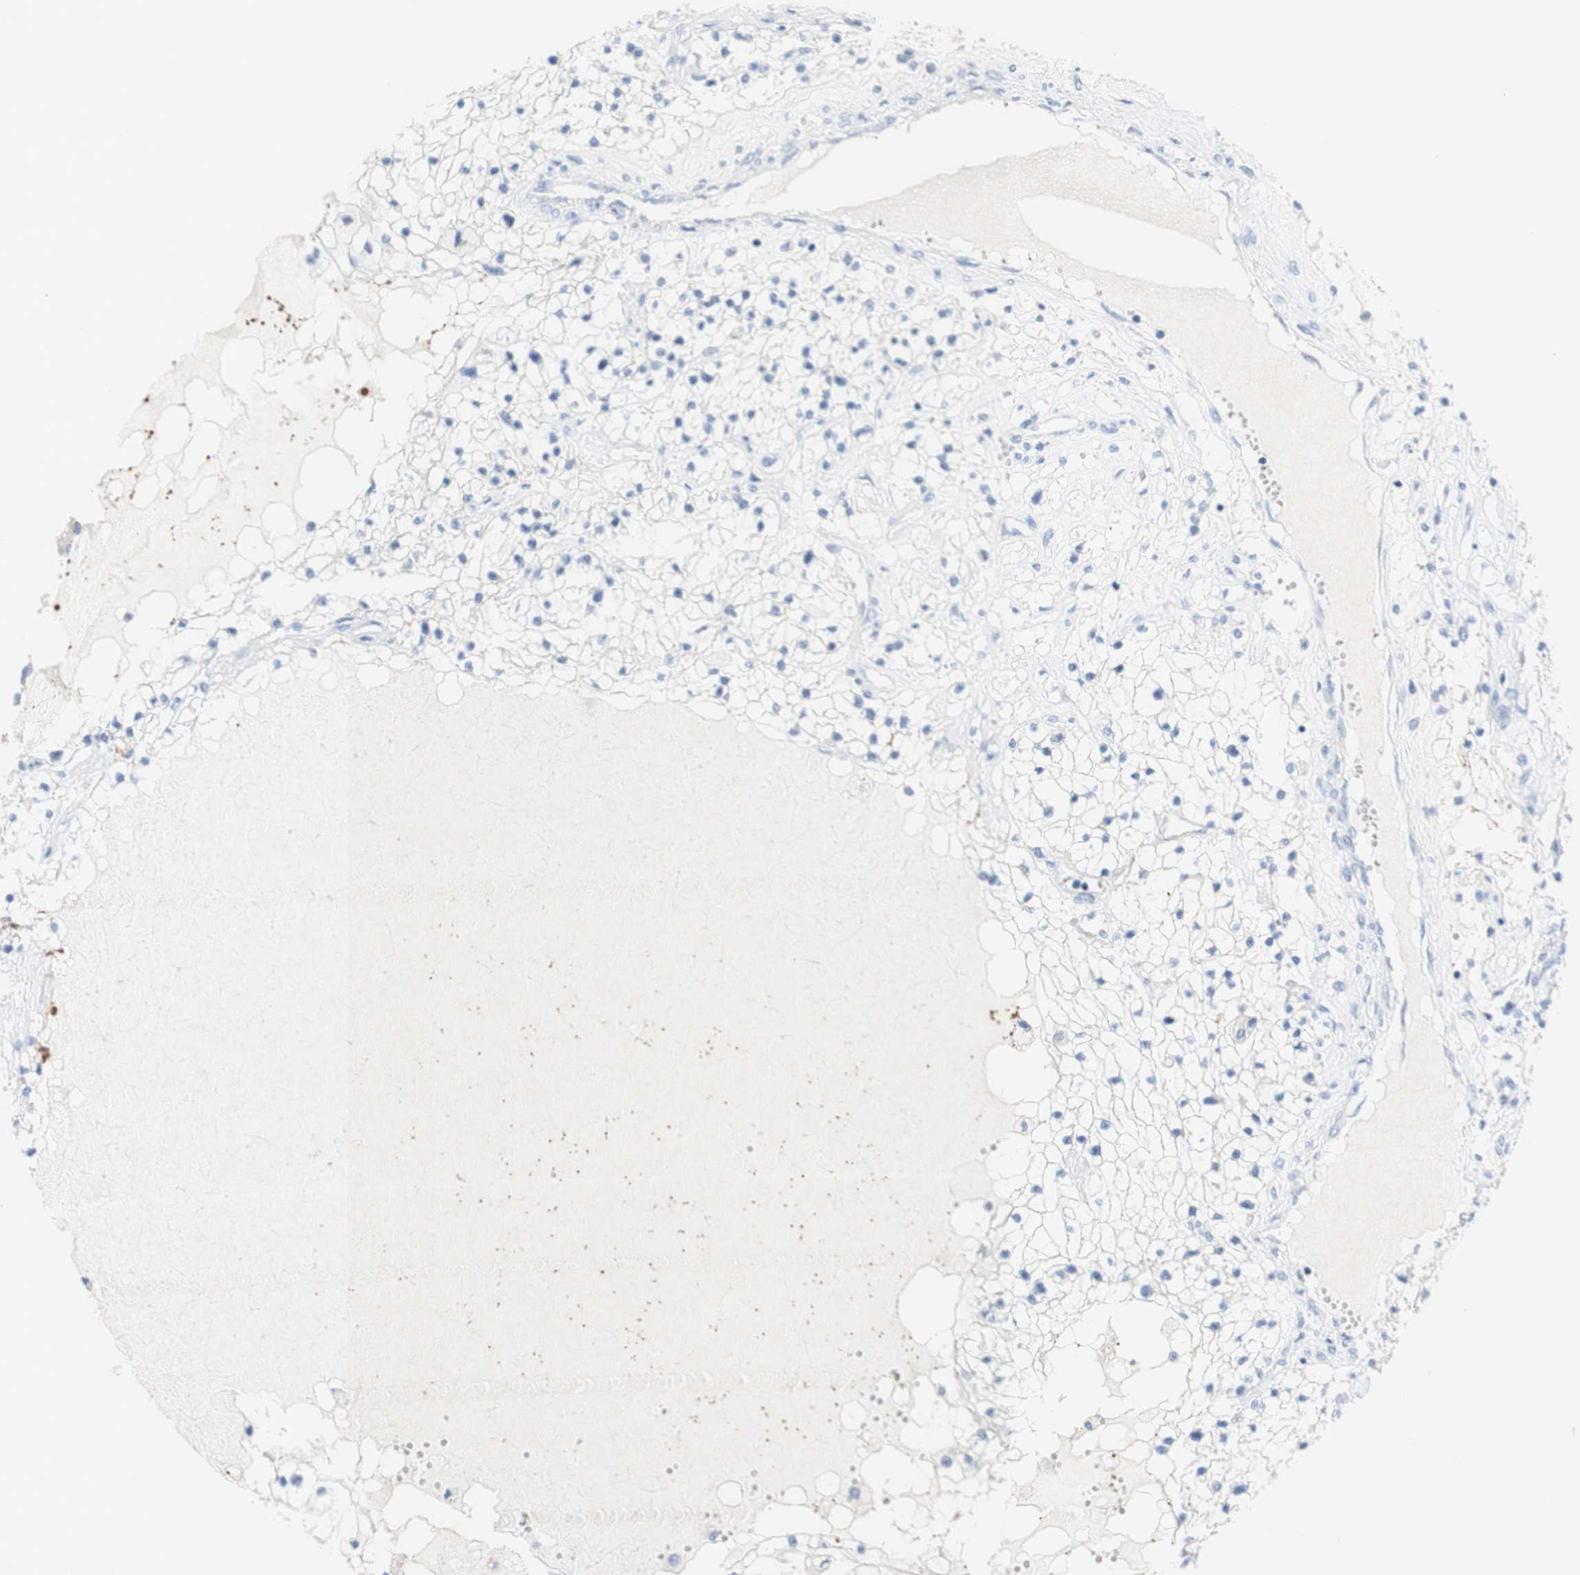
{"staining": {"intensity": "negative", "quantity": "none", "location": "none"}, "tissue": "renal cancer", "cell_type": "Tumor cells", "image_type": "cancer", "snomed": [{"axis": "morphology", "description": "Adenocarcinoma, NOS"}, {"axis": "topography", "description": "Kidney"}], "caption": "The micrograph demonstrates no significant expression in tumor cells of renal adenocarcinoma.", "gene": "DSC2", "patient": {"sex": "male", "age": 68}}